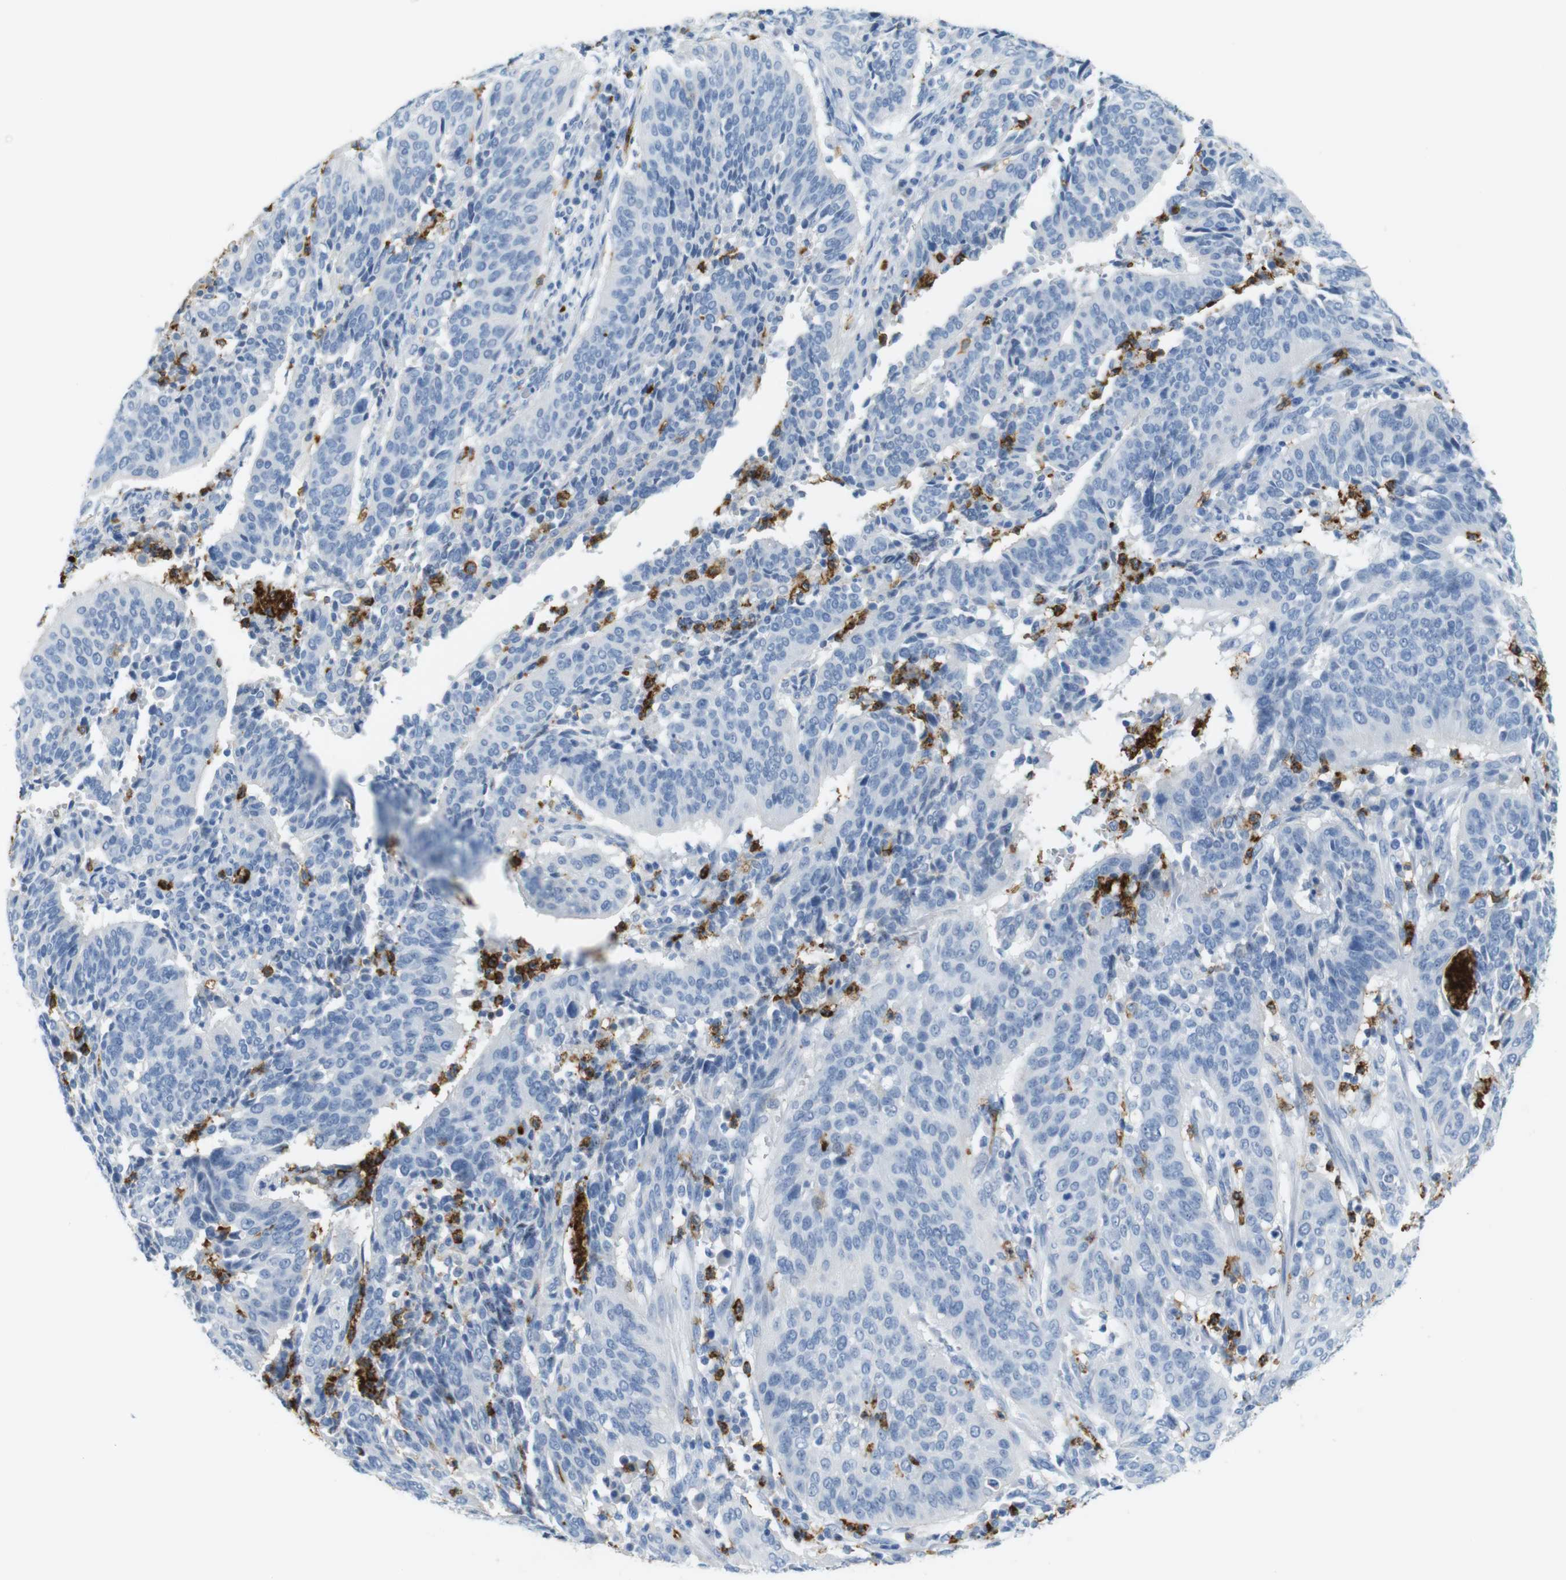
{"staining": {"intensity": "negative", "quantity": "none", "location": "none"}, "tissue": "cervical cancer", "cell_type": "Tumor cells", "image_type": "cancer", "snomed": [{"axis": "morphology", "description": "Normal tissue, NOS"}, {"axis": "morphology", "description": "Squamous cell carcinoma, NOS"}, {"axis": "topography", "description": "Cervix"}], "caption": "DAB immunohistochemical staining of human cervical cancer shows no significant staining in tumor cells.", "gene": "MCEMP1", "patient": {"sex": "female", "age": 39}}